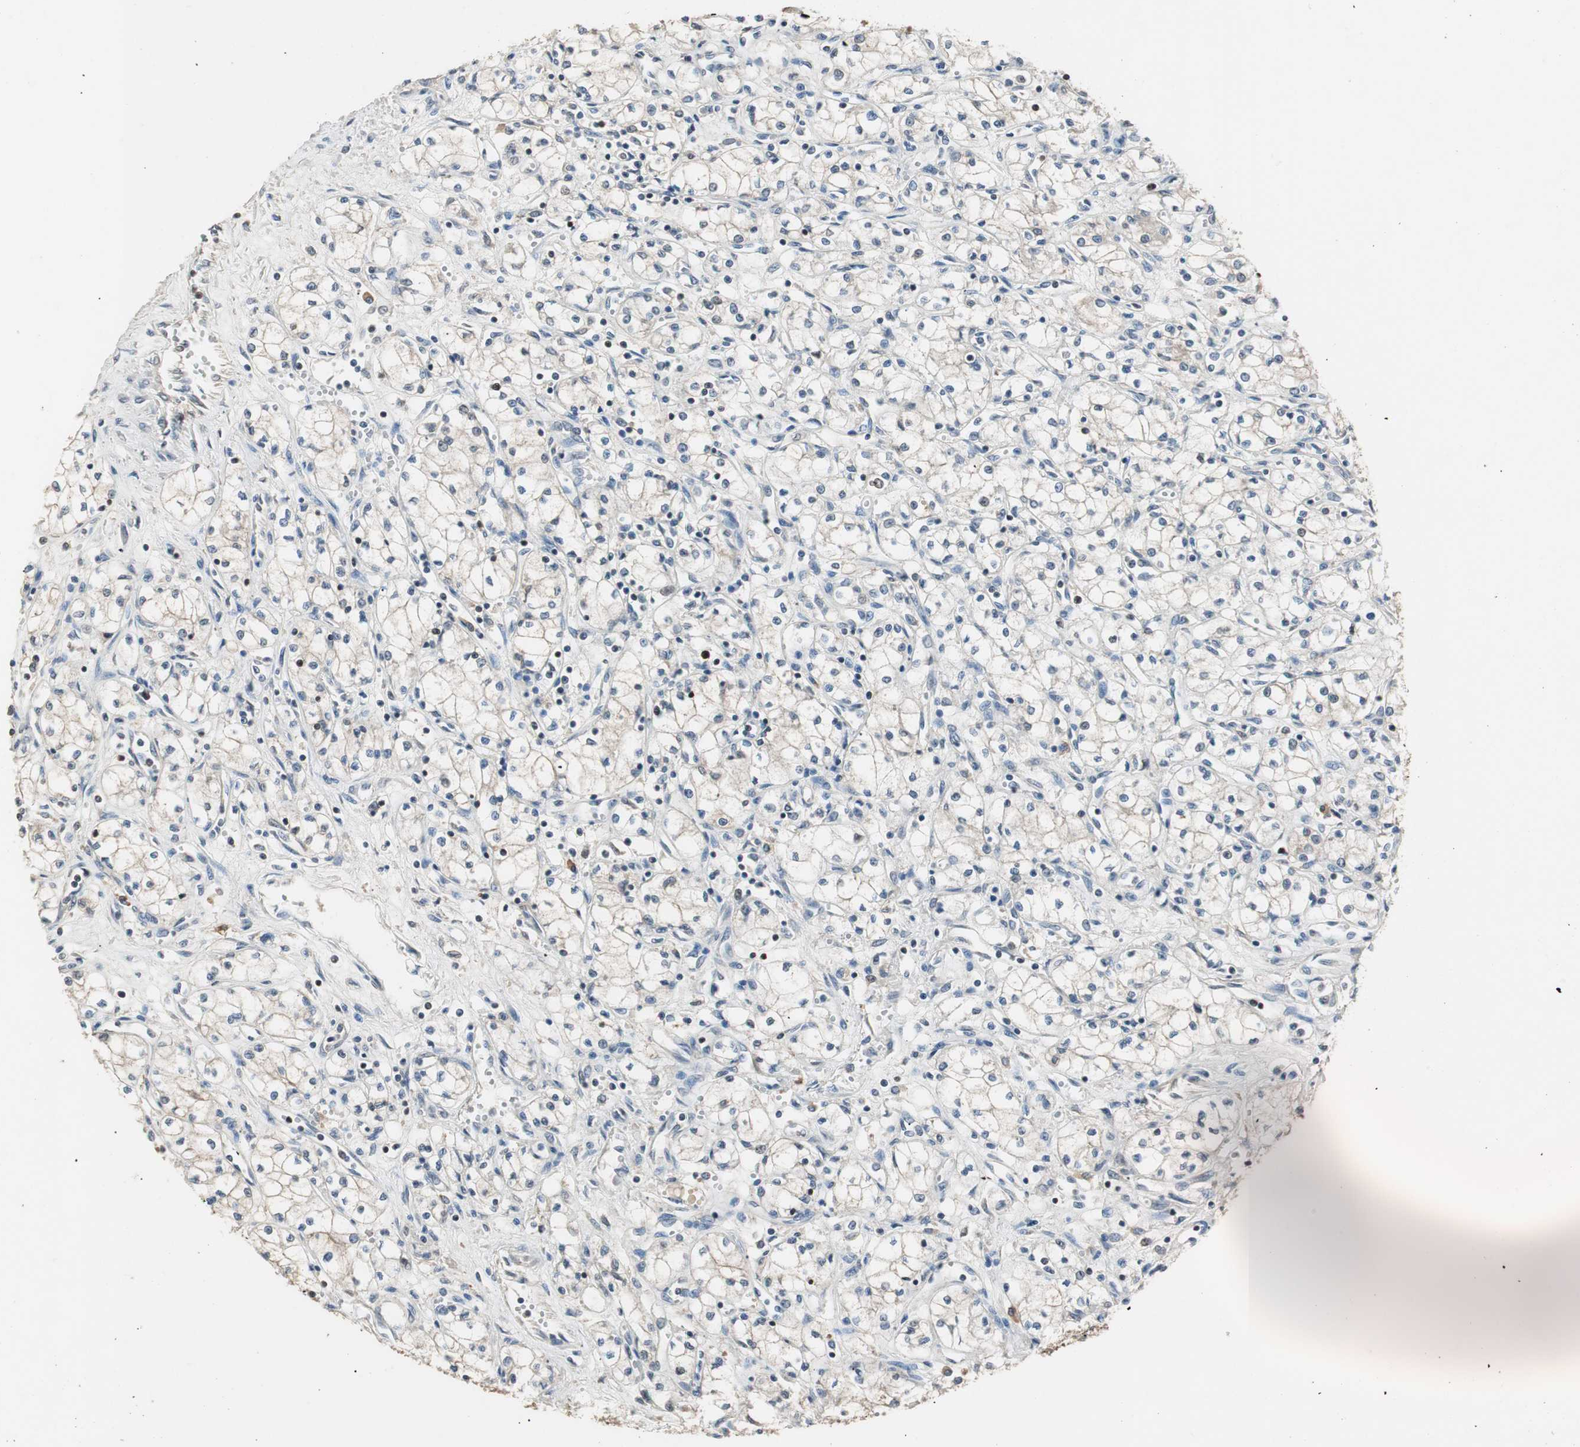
{"staining": {"intensity": "strong", "quantity": "<25%", "location": "nuclear"}, "tissue": "renal cancer", "cell_type": "Tumor cells", "image_type": "cancer", "snomed": [{"axis": "morphology", "description": "Normal tissue, NOS"}, {"axis": "morphology", "description": "Adenocarcinoma, NOS"}, {"axis": "topography", "description": "Kidney"}], "caption": "Human renal cancer stained for a protein (brown) exhibits strong nuclear positive expression in approximately <25% of tumor cells.", "gene": "FEN1", "patient": {"sex": "male", "age": 59}}